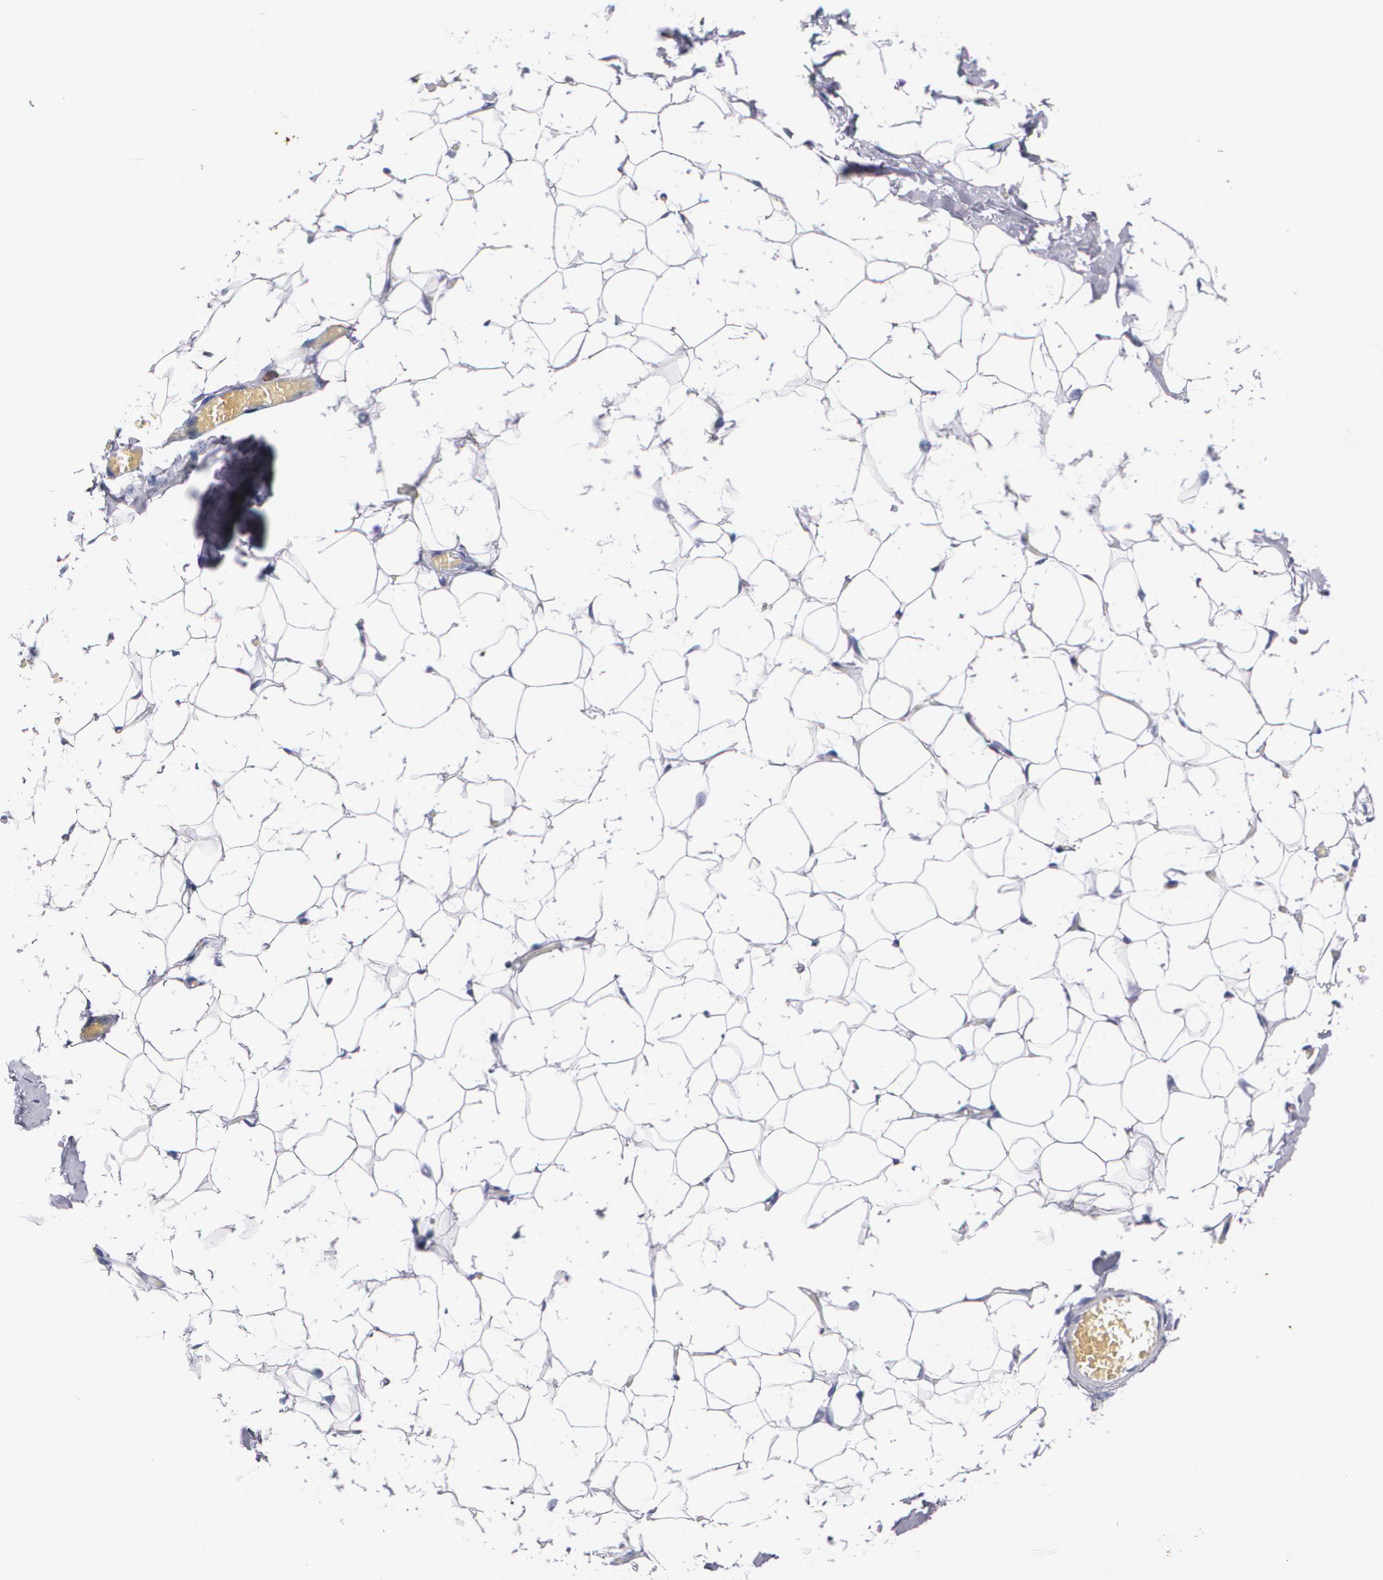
{"staining": {"intensity": "negative", "quantity": "none", "location": "none"}, "tissue": "adipose tissue", "cell_type": "Adipocytes", "image_type": "normal", "snomed": [{"axis": "morphology", "description": "Normal tissue, NOS"}, {"axis": "topography", "description": "Soft tissue"}], "caption": "Adipose tissue stained for a protein using immunohistochemistry shows no positivity adipocytes.", "gene": "S100A8", "patient": {"sex": "male", "age": 26}}